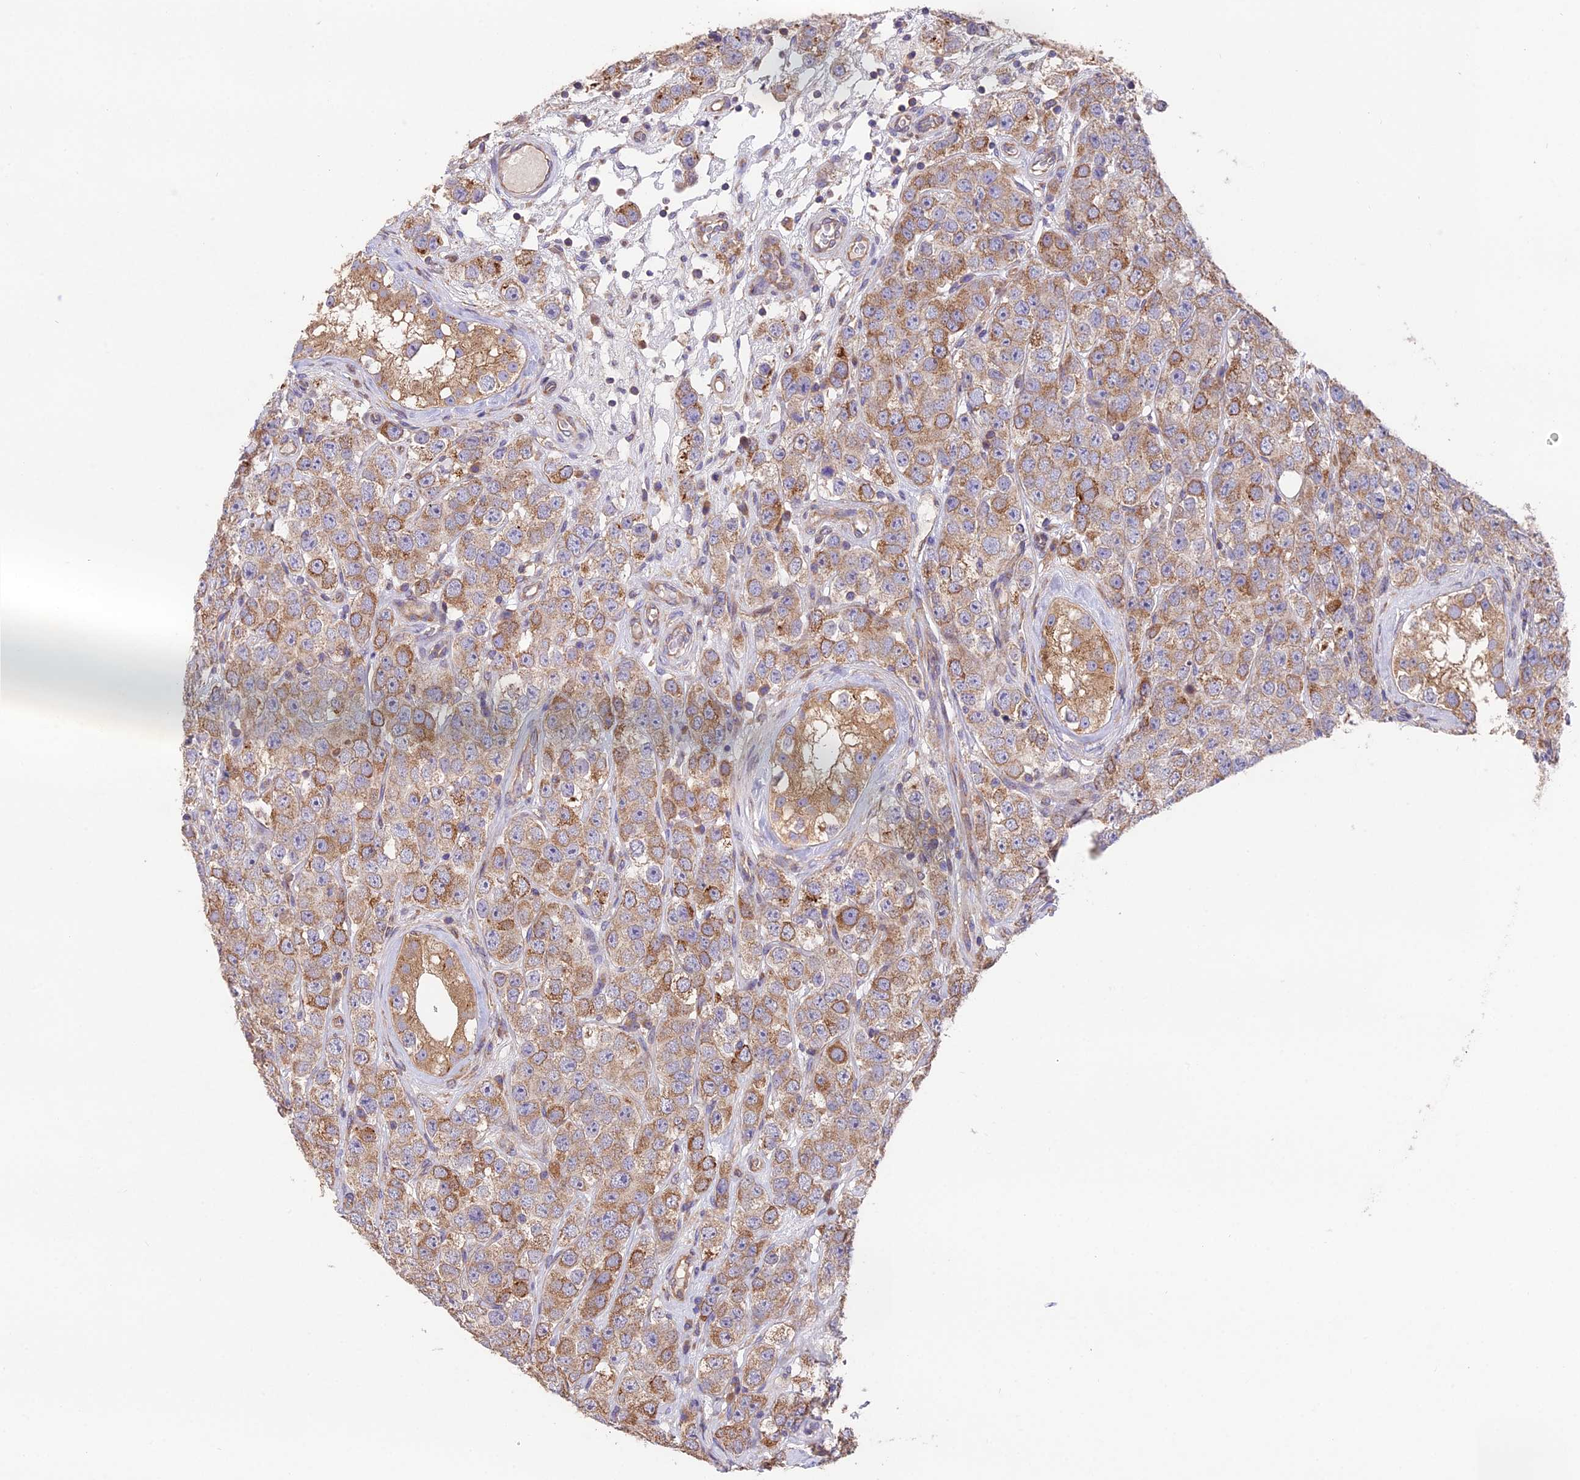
{"staining": {"intensity": "moderate", "quantity": ">75%", "location": "cytoplasmic/membranous"}, "tissue": "testis cancer", "cell_type": "Tumor cells", "image_type": "cancer", "snomed": [{"axis": "morphology", "description": "Seminoma, NOS"}, {"axis": "topography", "description": "Testis"}], "caption": "Brown immunohistochemical staining in testis seminoma shows moderate cytoplasmic/membranous staining in about >75% of tumor cells.", "gene": "BLOC1S4", "patient": {"sex": "male", "age": 28}}